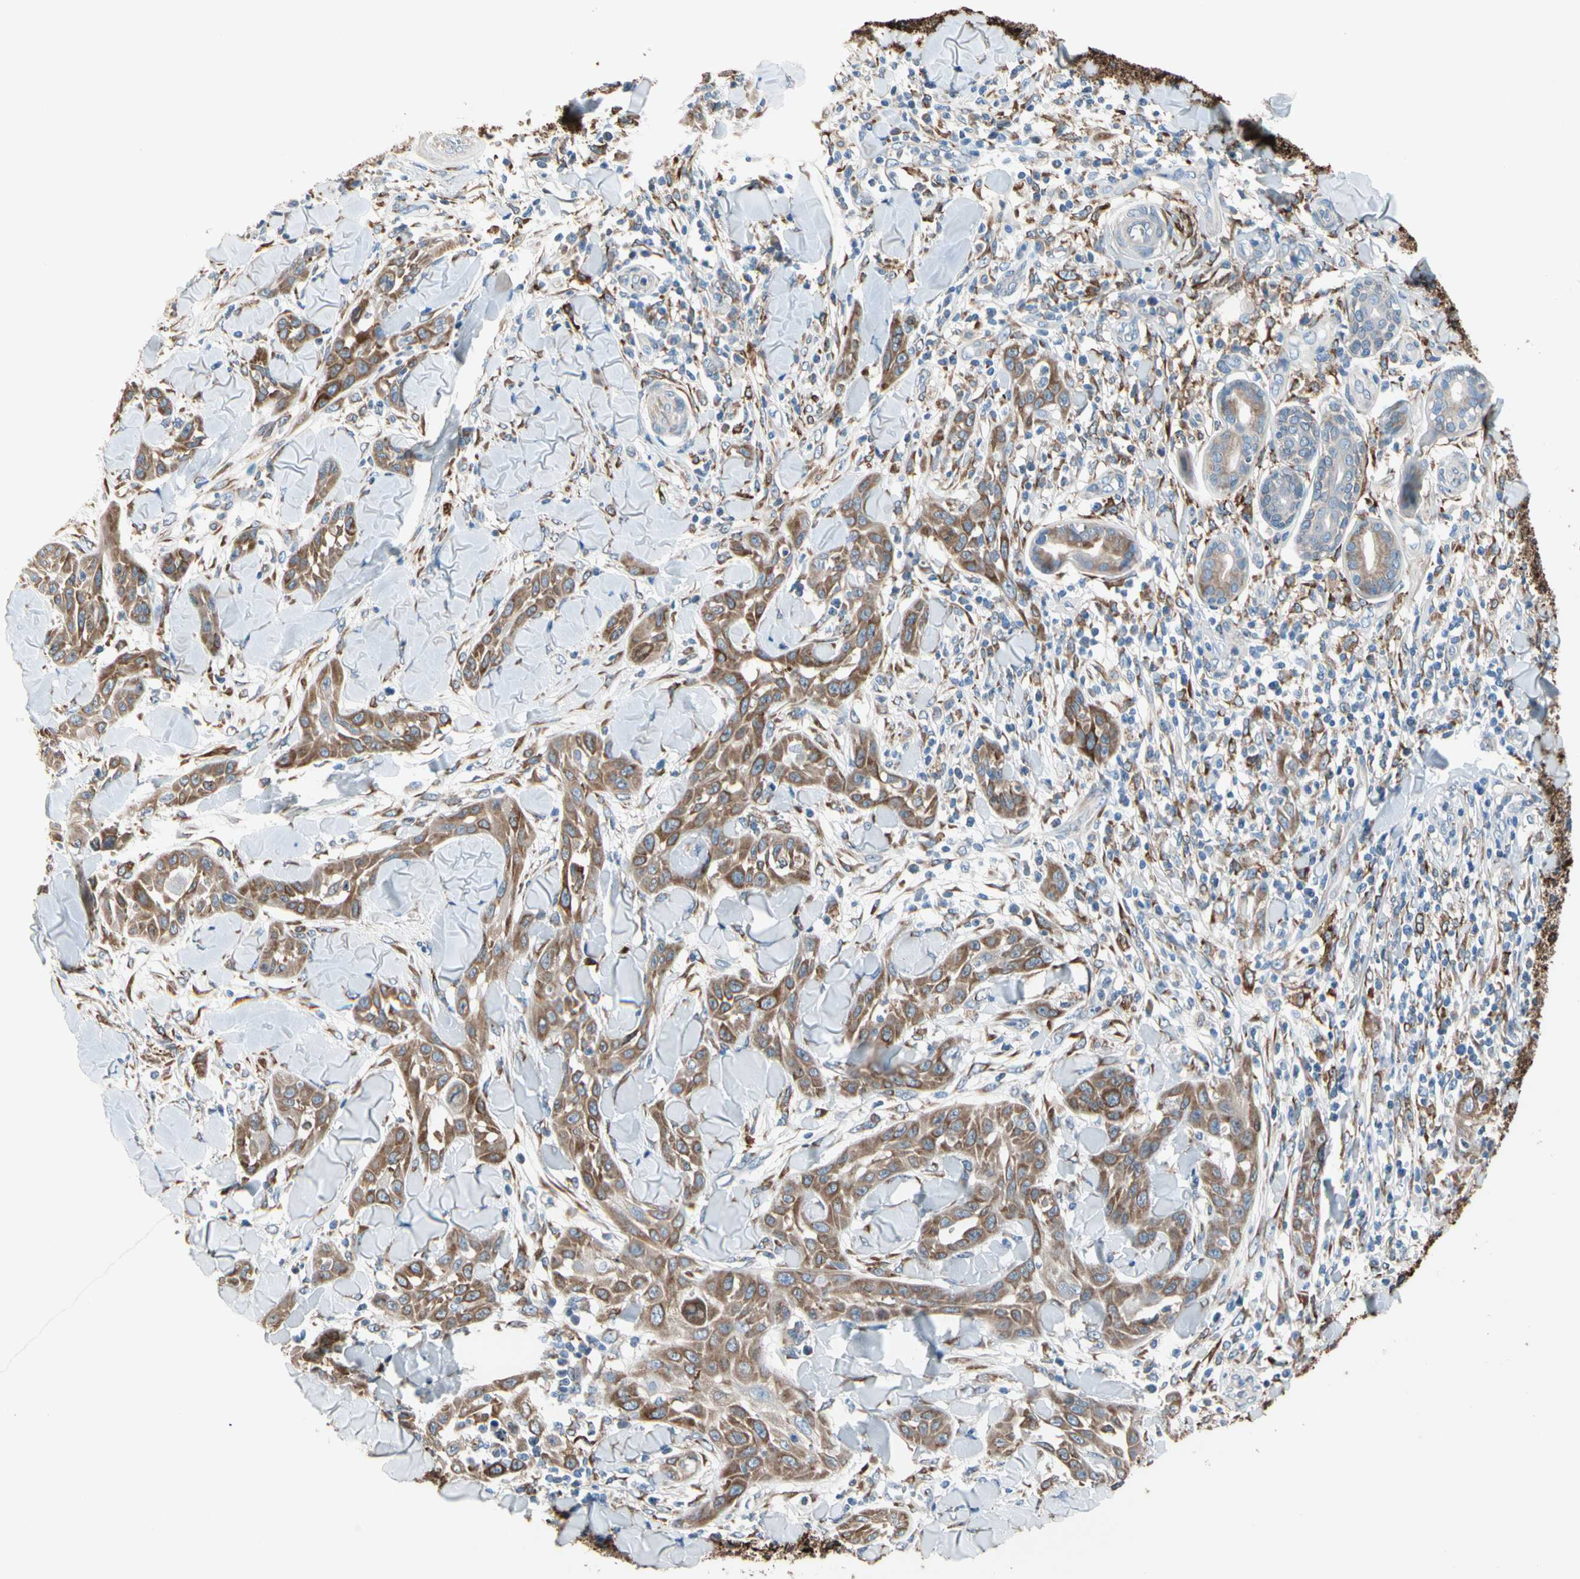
{"staining": {"intensity": "moderate", "quantity": ">75%", "location": "cytoplasmic/membranous"}, "tissue": "skin cancer", "cell_type": "Tumor cells", "image_type": "cancer", "snomed": [{"axis": "morphology", "description": "Squamous cell carcinoma, NOS"}, {"axis": "topography", "description": "Skin"}], "caption": "Brown immunohistochemical staining in squamous cell carcinoma (skin) shows moderate cytoplasmic/membranous positivity in about >75% of tumor cells.", "gene": "LRPAP1", "patient": {"sex": "male", "age": 24}}